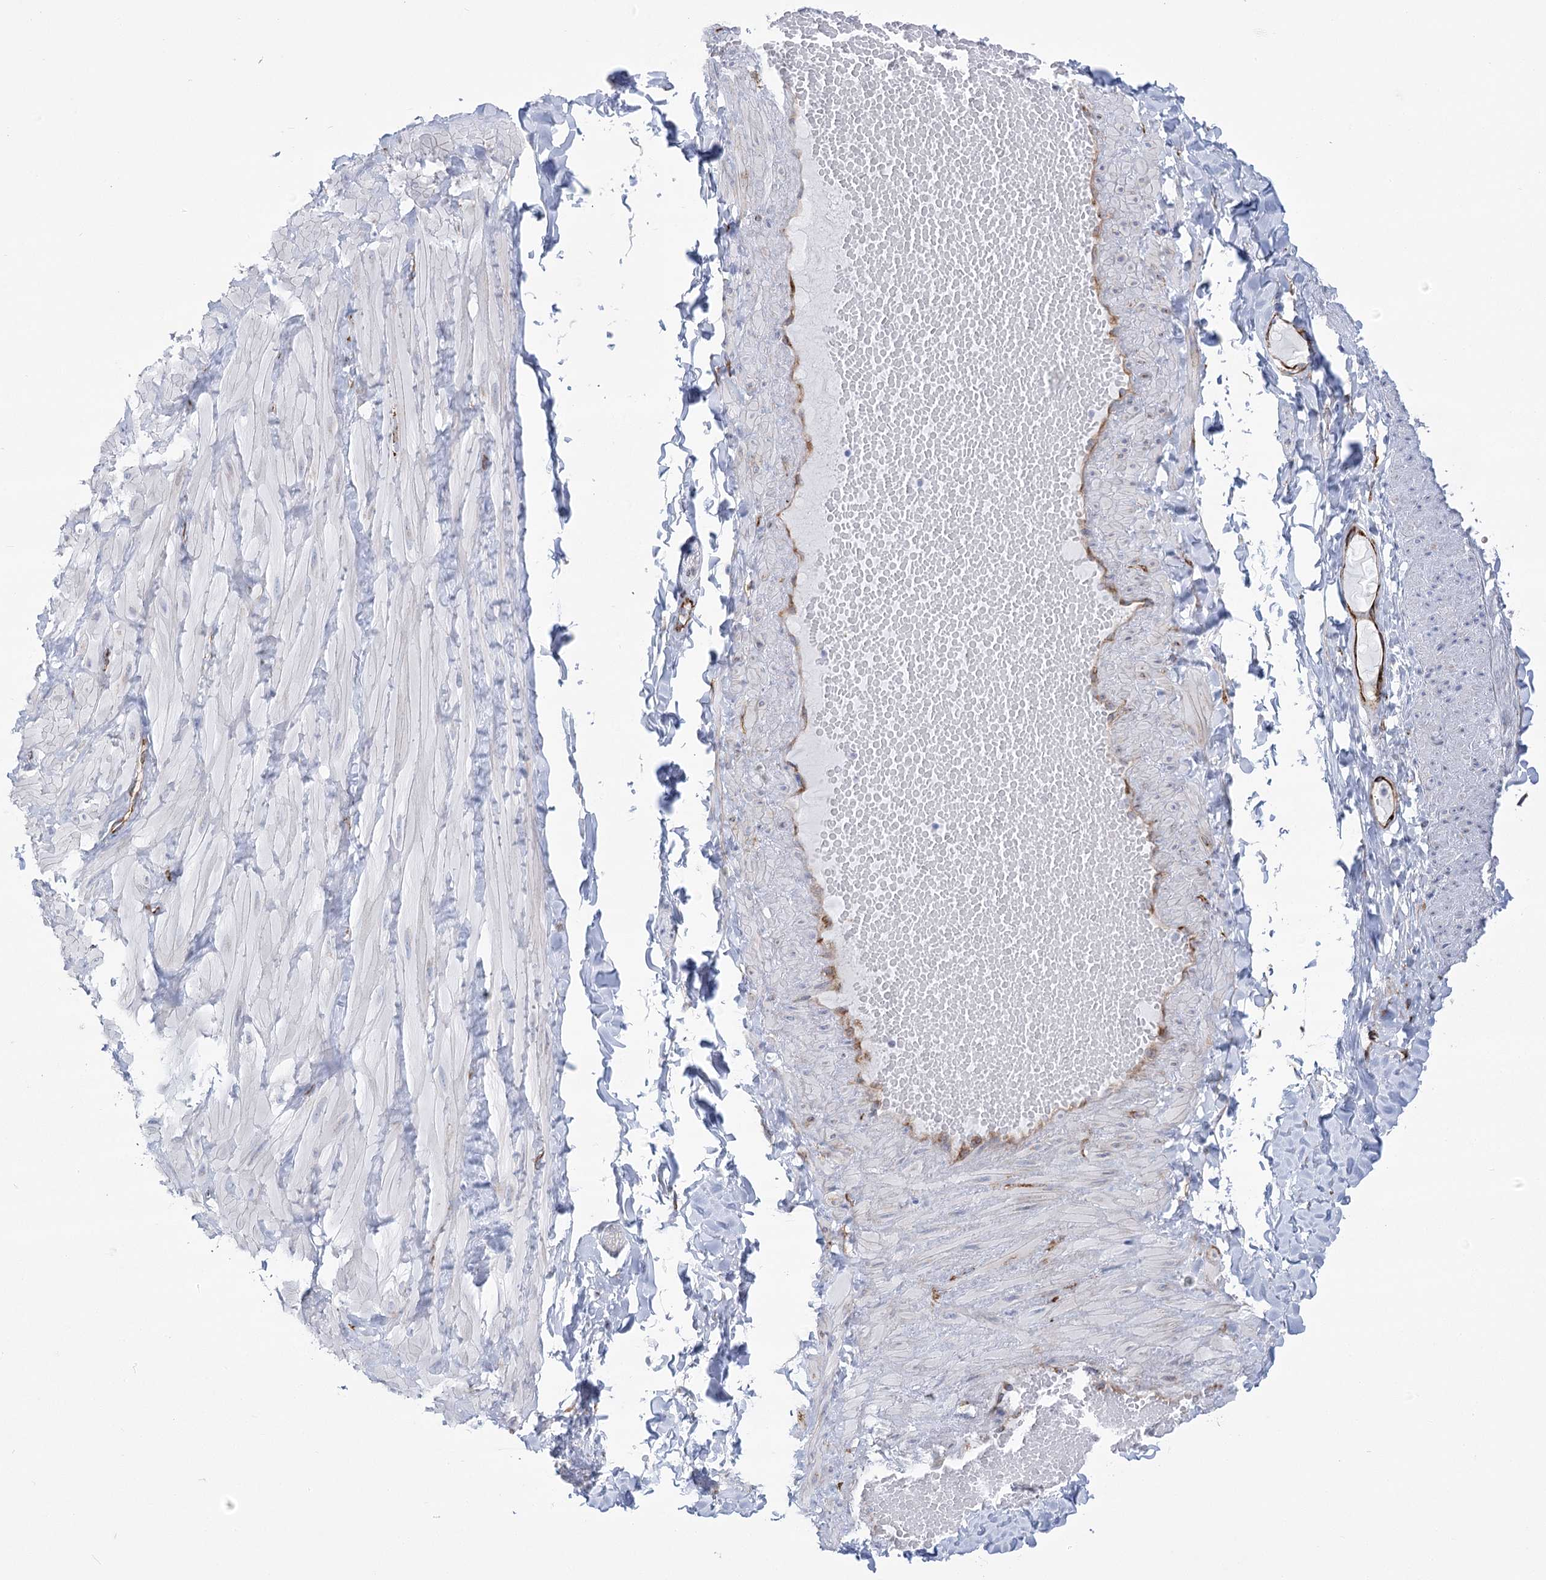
{"staining": {"intensity": "negative", "quantity": "none", "location": "none"}, "tissue": "adipose tissue", "cell_type": "Adipocytes", "image_type": "normal", "snomed": [{"axis": "morphology", "description": "Normal tissue, NOS"}, {"axis": "topography", "description": "Adipose tissue"}, {"axis": "topography", "description": "Vascular tissue"}, {"axis": "topography", "description": "Peripheral nerve tissue"}], "caption": "Image shows no protein positivity in adipocytes of normal adipose tissue. Nuclei are stained in blue.", "gene": "YTHDC2", "patient": {"sex": "male", "age": 25}}